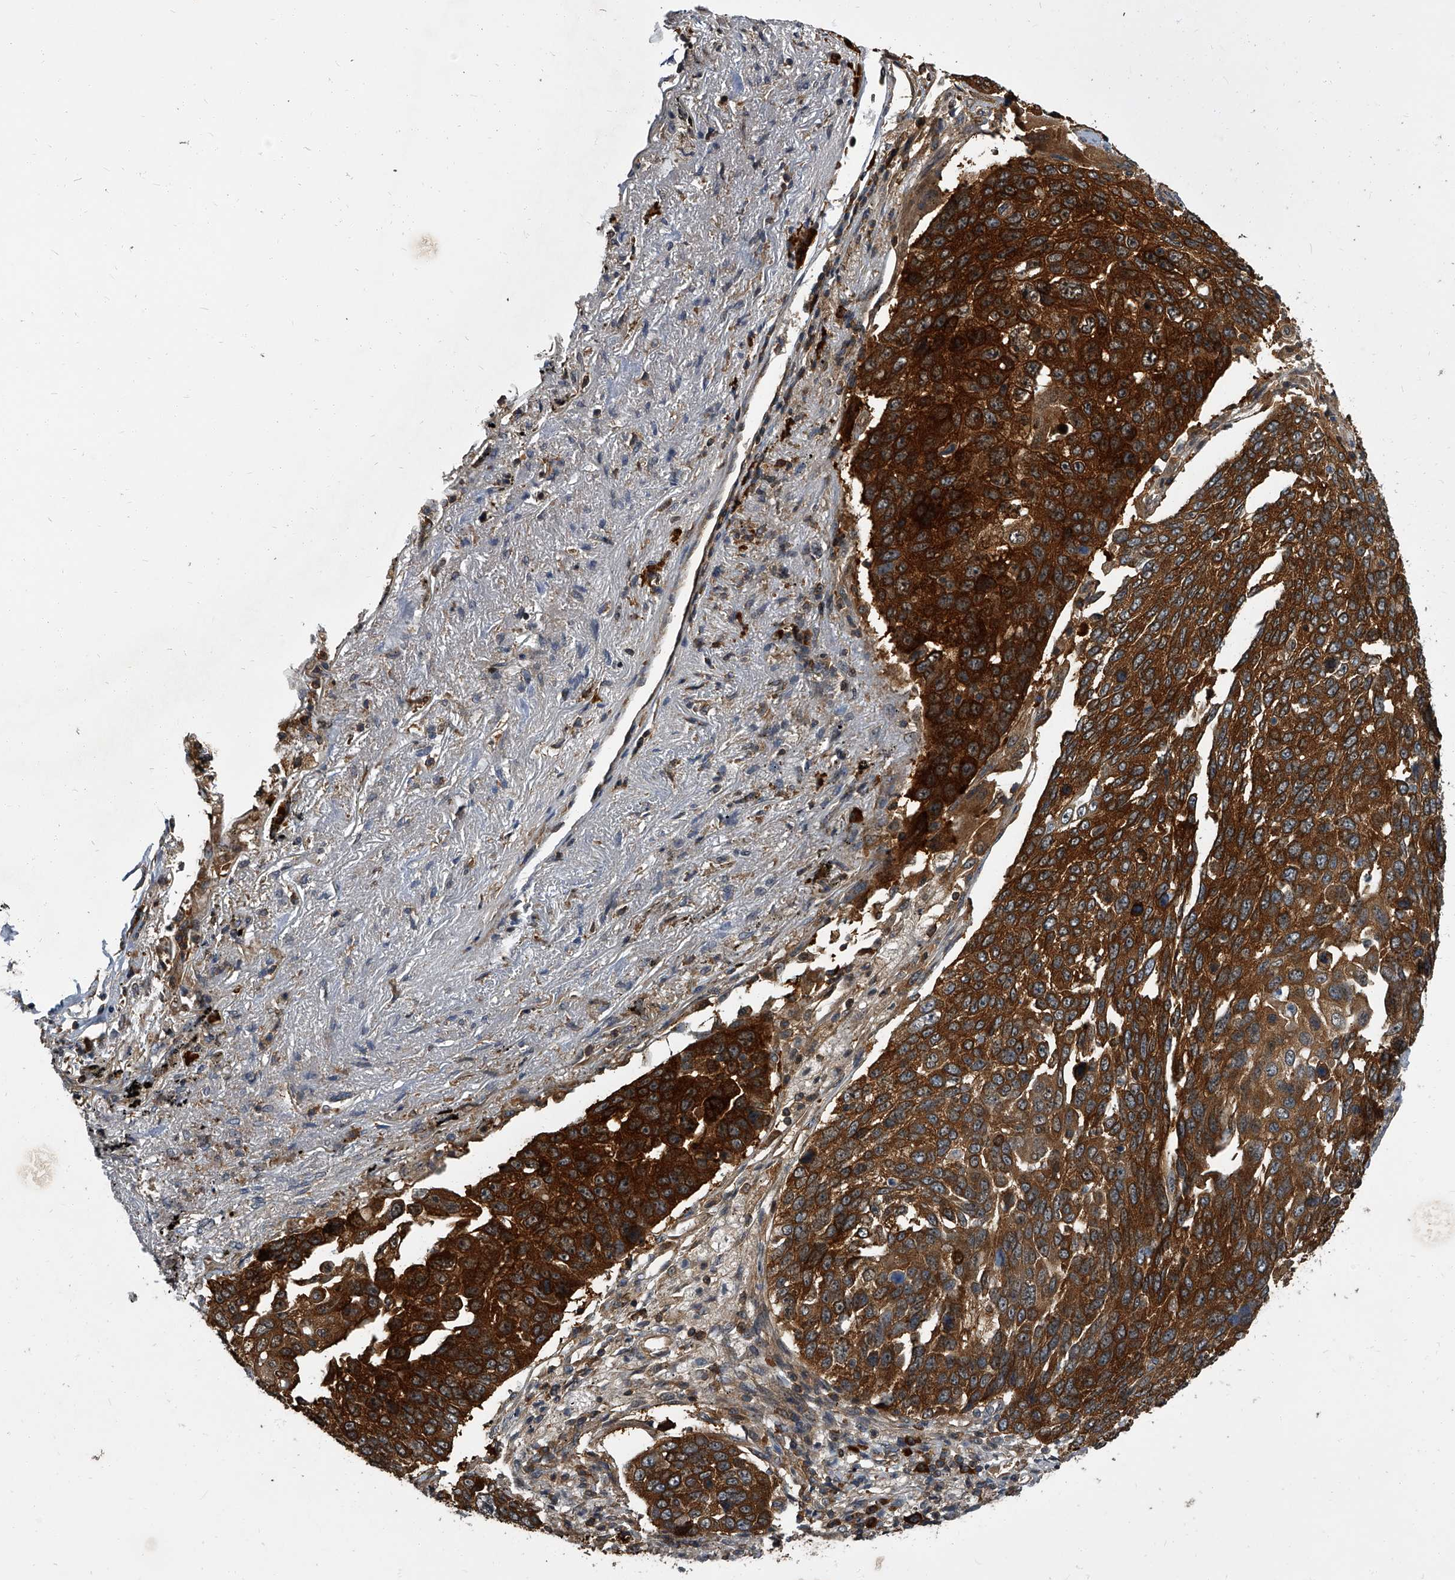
{"staining": {"intensity": "strong", "quantity": ">75%", "location": "cytoplasmic/membranous"}, "tissue": "lung cancer", "cell_type": "Tumor cells", "image_type": "cancer", "snomed": [{"axis": "morphology", "description": "Squamous cell carcinoma, NOS"}, {"axis": "topography", "description": "Lung"}], "caption": "Immunohistochemical staining of human lung squamous cell carcinoma reveals high levels of strong cytoplasmic/membranous protein positivity in about >75% of tumor cells.", "gene": "CDV3", "patient": {"sex": "male", "age": 66}}